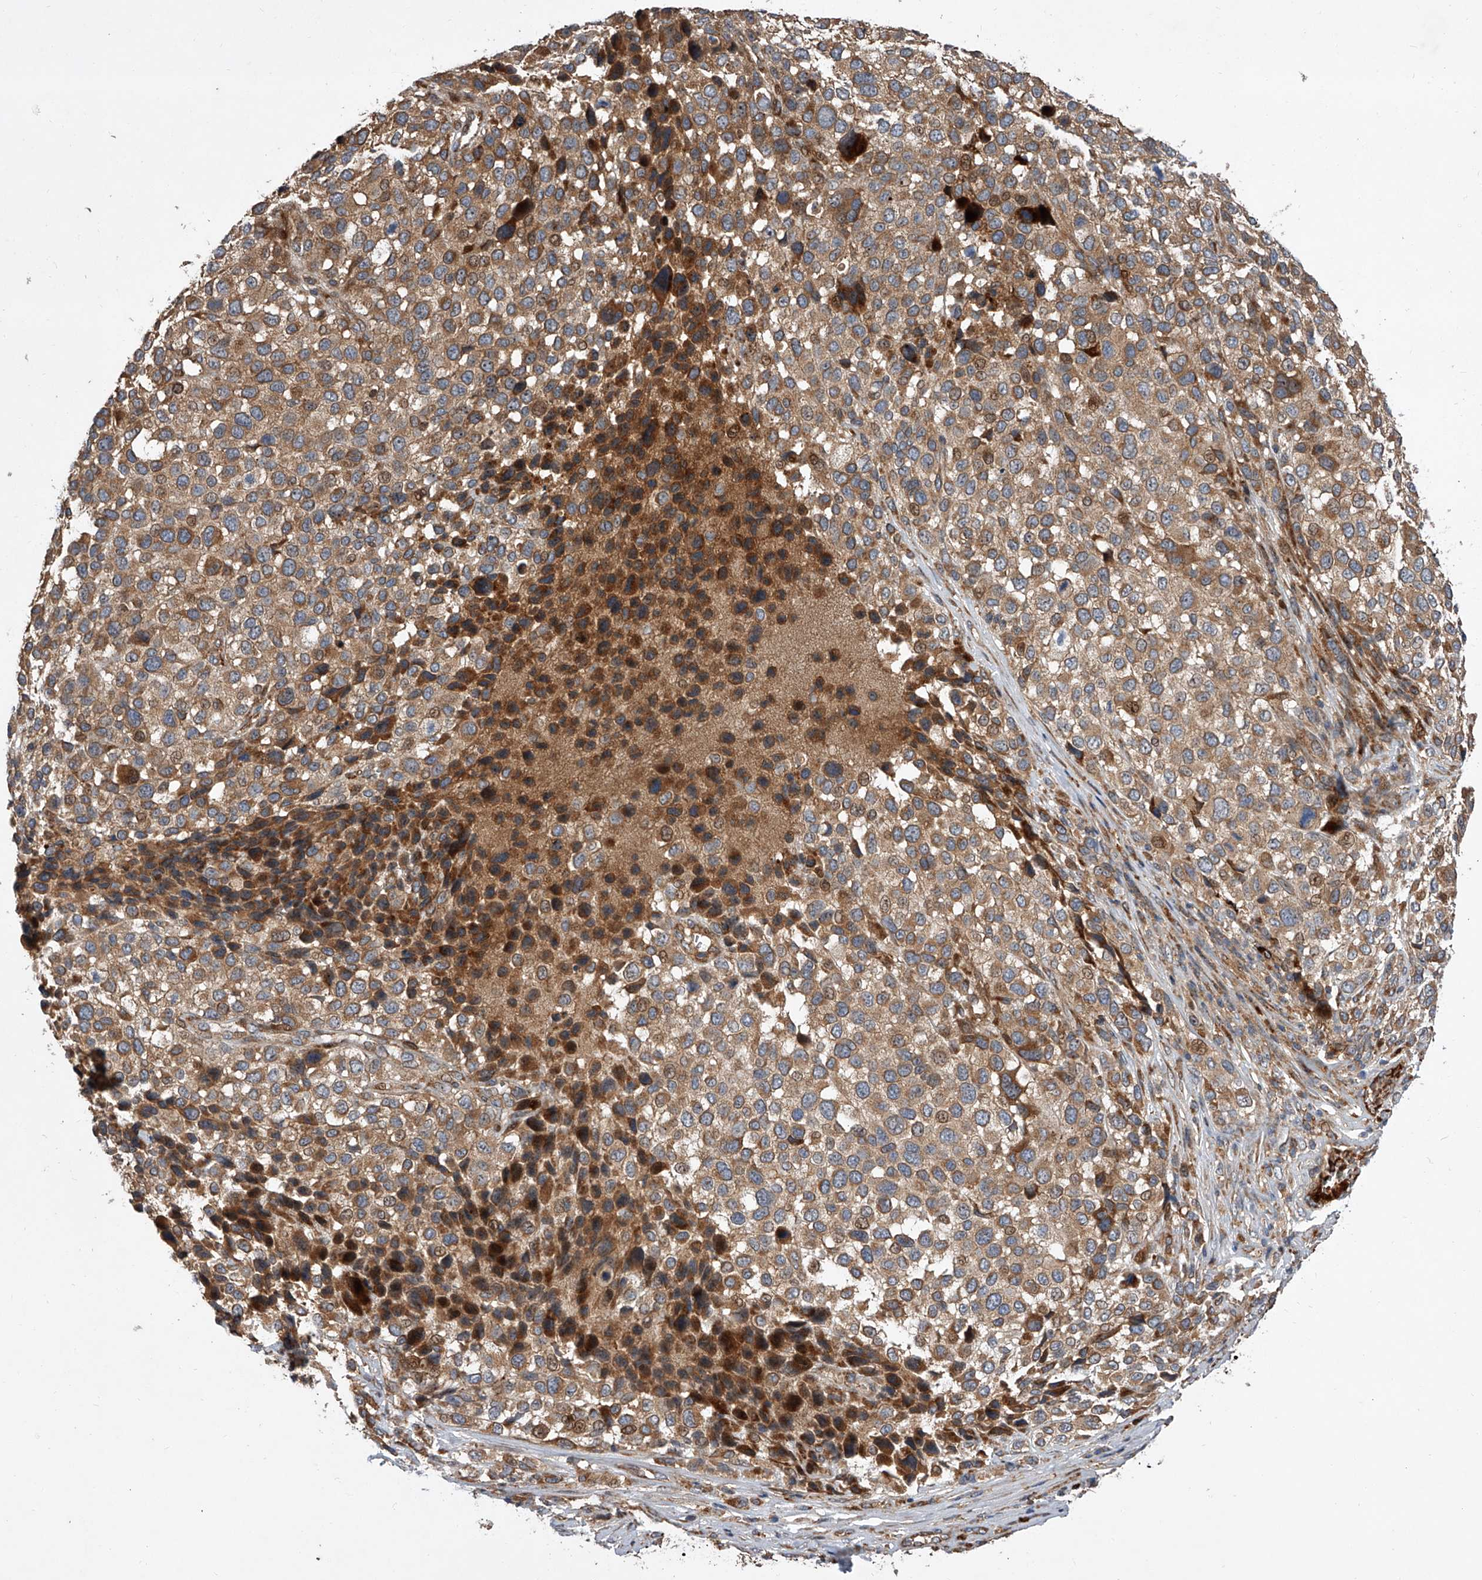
{"staining": {"intensity": "moderate", "quantity": ">75%", "location": "cytoplasmic/membranous,nuclear"}, "tissue": "melanoma", "cell_type": "Tumor cells", "image_type": "cancer", "snomed": [{"axis": "morphology", "description": "Malignant melanoma, NOS"}, {"axis": "topography", "description": "Skin of trunk"}], "caption": "Immunohistochemistry (IHC) (DAB (3,3'-diaminobenzidine)) staining of melanoma shows moderate cytoplasmic/membranous and nuclear protein positivity in approximately >75% of tumor cells.", "gene": "USP47", "patient": {"sex": "male", "age": 71}}